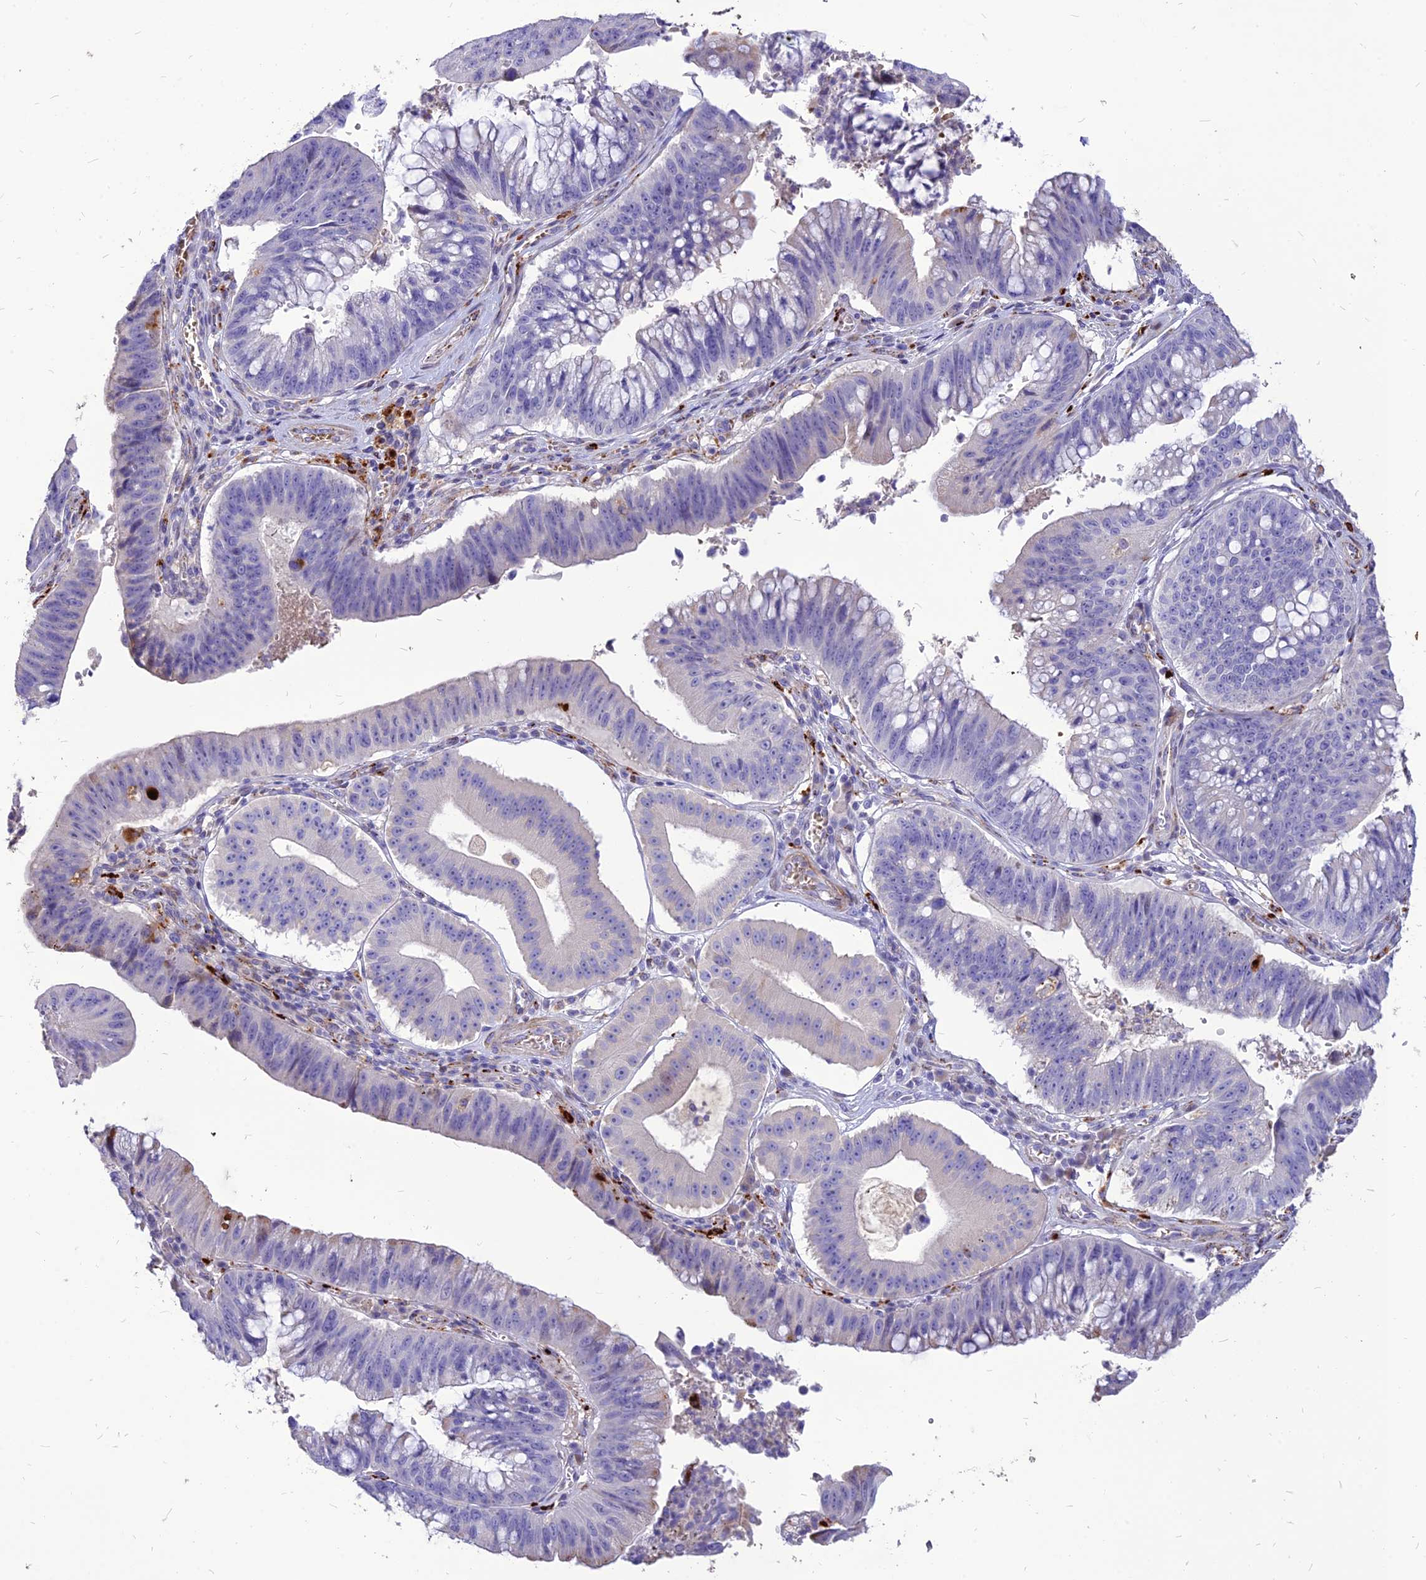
{"staining": {"intensity": "negative", "quantity": "none", "location": "none"}, "tissue": "stomach cancer", "cell_type": "Tumor cells", "image_type": "cancer", "snomed": [{"axis": "morphology", "description": "Adenocarcinoma, NOS"}, {"axis": "topography", "description": "Stomach"}], "caption": "Immunohistochemistry (IHC) image of human stomach cancer (adenocarcinoma) stained for a protein (brown), which demonstrates no expression in tumor cells.", "gene": "RIMOC1", "patient": {"sex": "male", "age": 59}}